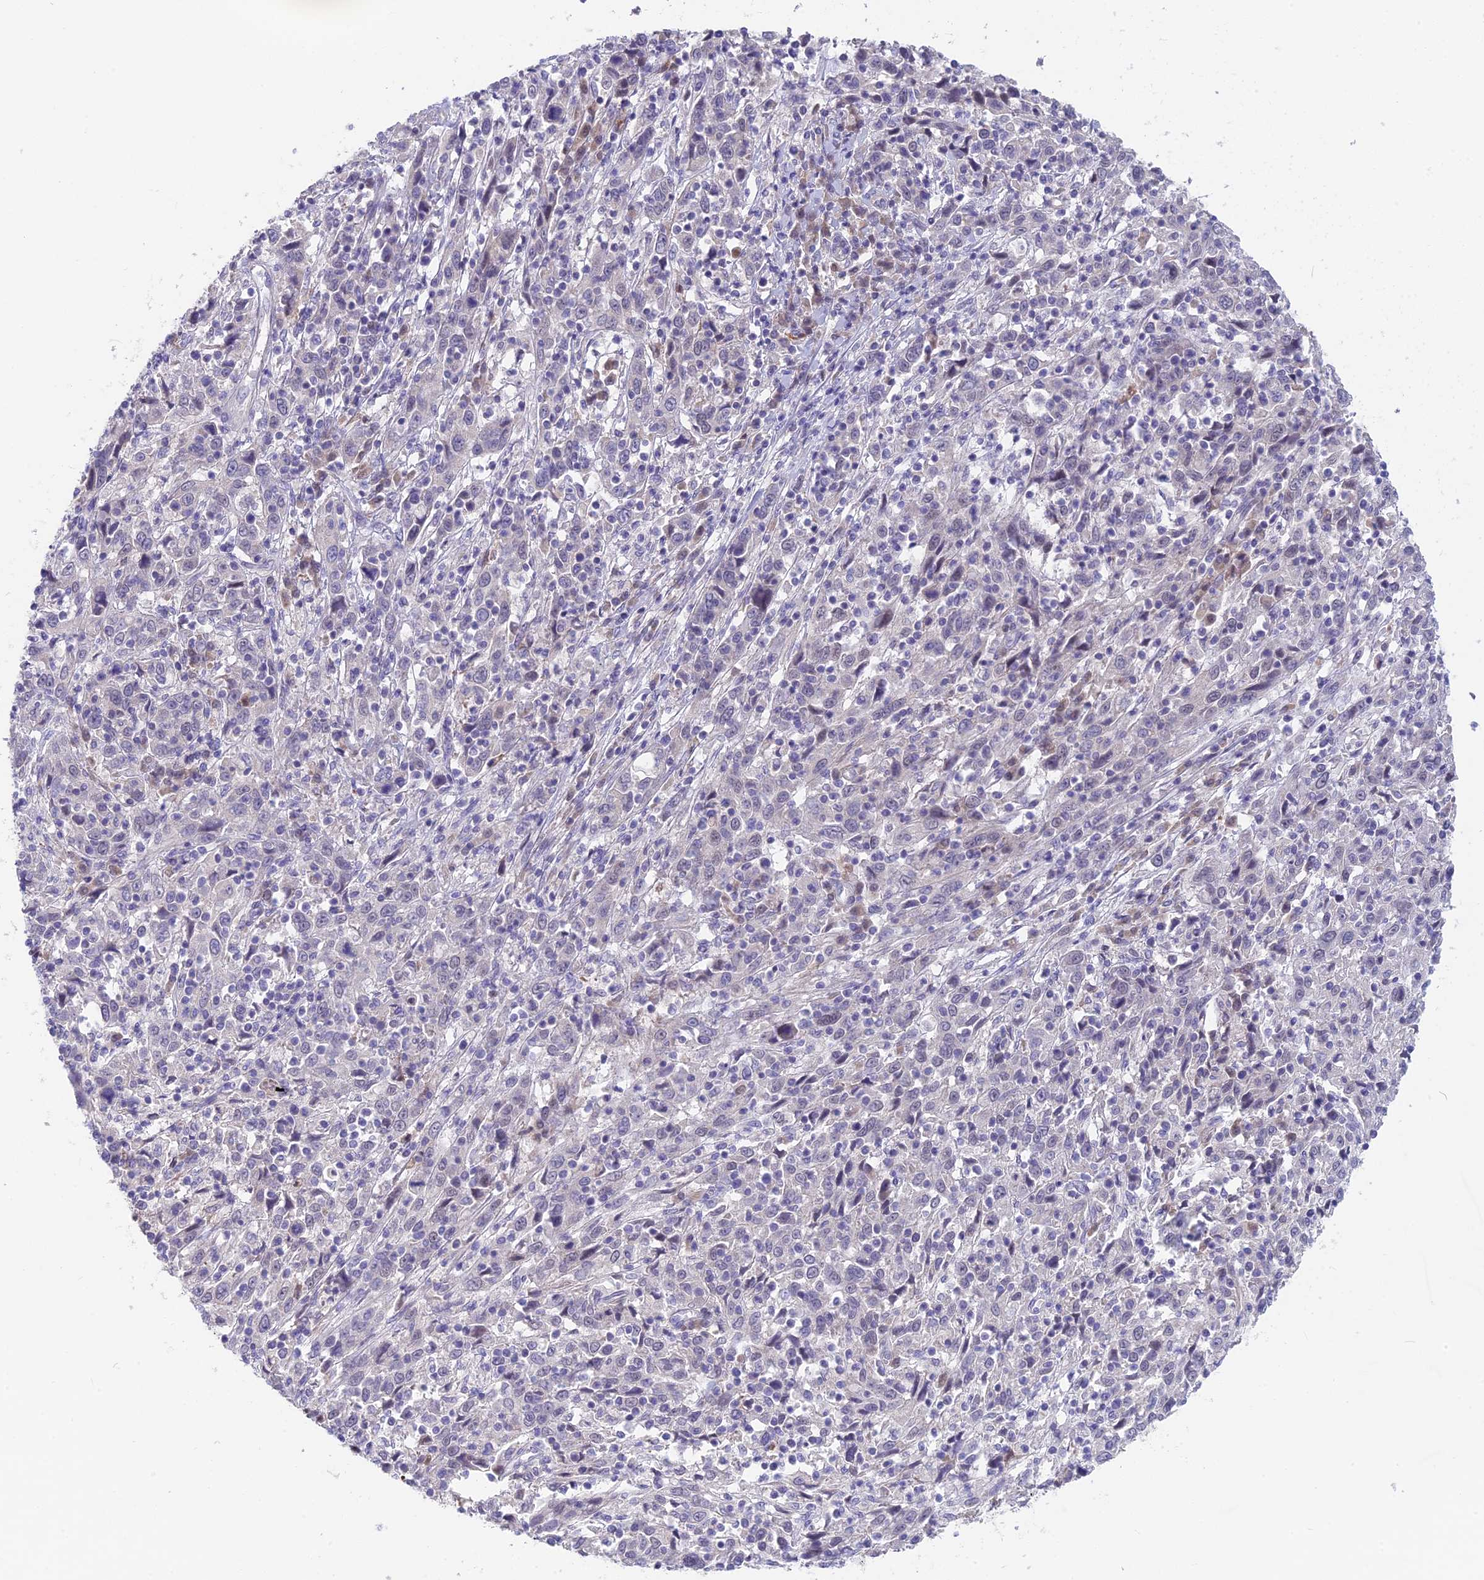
{"staining": {"intensity": "negative", "quantity": "none", "location": "none"}, "tissue": "cervical cancer", "cell_type": "Tumor cells", "image_type": "cancer", "snomed": [{"axis": "morphology", "description": "Squamous cell carcinoma, NOS"}, {"axis": "topography", "description": "Cervix"}], "caption": "Image shows no significant protein expression in tumor cells of cervical cancer (squamous cell carcinoma).", "gene": "SNTN", "patient": {"sex": "female", "age": 46}}